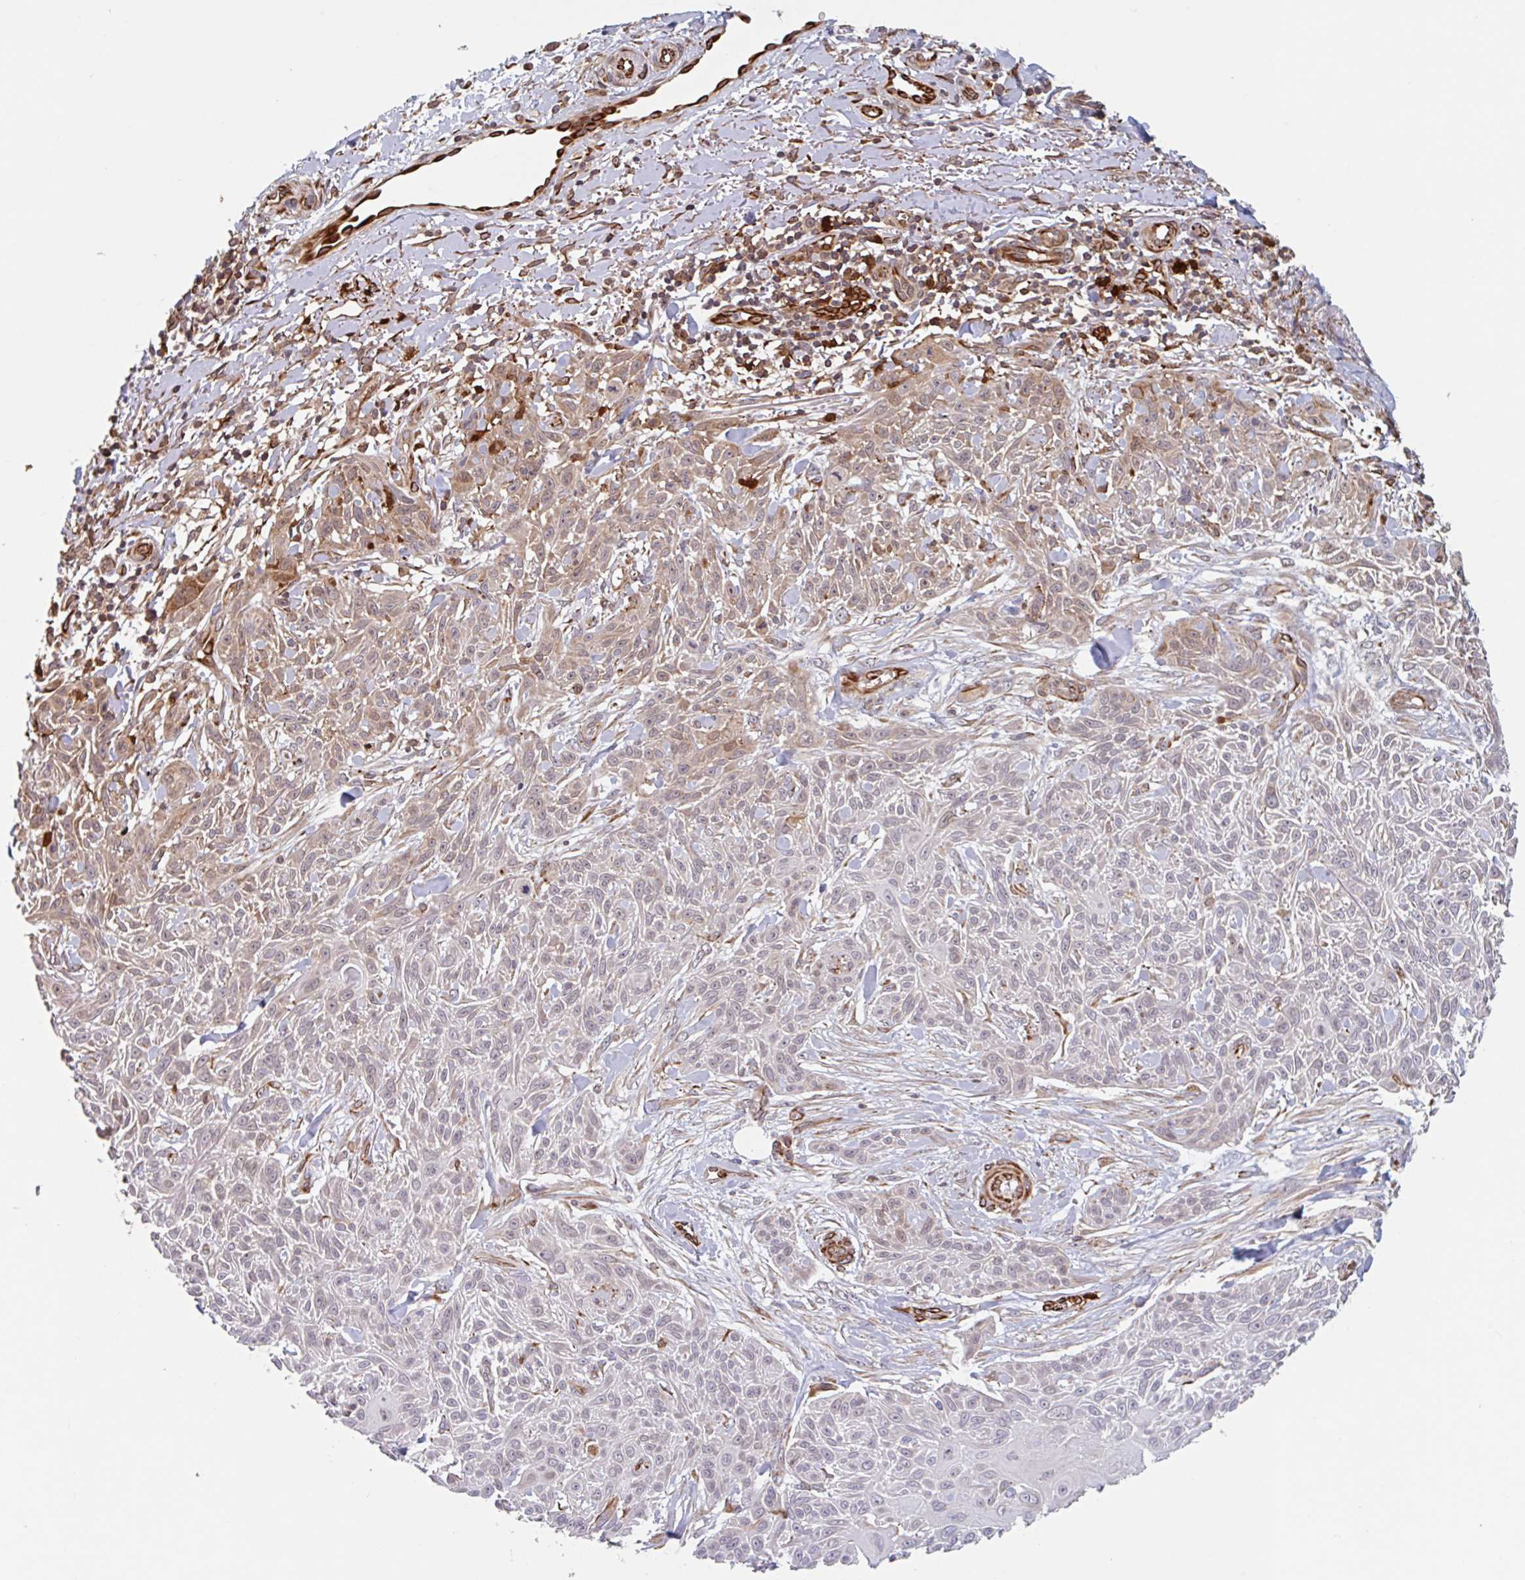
{"staining": {"intensity": "moderate", "quantity": "<25%", "location": "cytoplasmic/membranous"}, "tissue": "skin cancer", "cell_type": "Tumor cells", "image_type": "cancer", "snomed": [{"axis": "morphology", "description": "Squamous cell carcinoma, NOS"}, {"axis": "topography", "description": "Skin"}], "caption": "The histopathology image demonstrates immunohistochemical staining of skin cancer (squamous cell carcinoma). There is moderate cytoplasmic/membranous positivity is seen in about <25% of tumor cells.", "gene": "NUB1", "patient": {"sex": "male", "age": 86}}